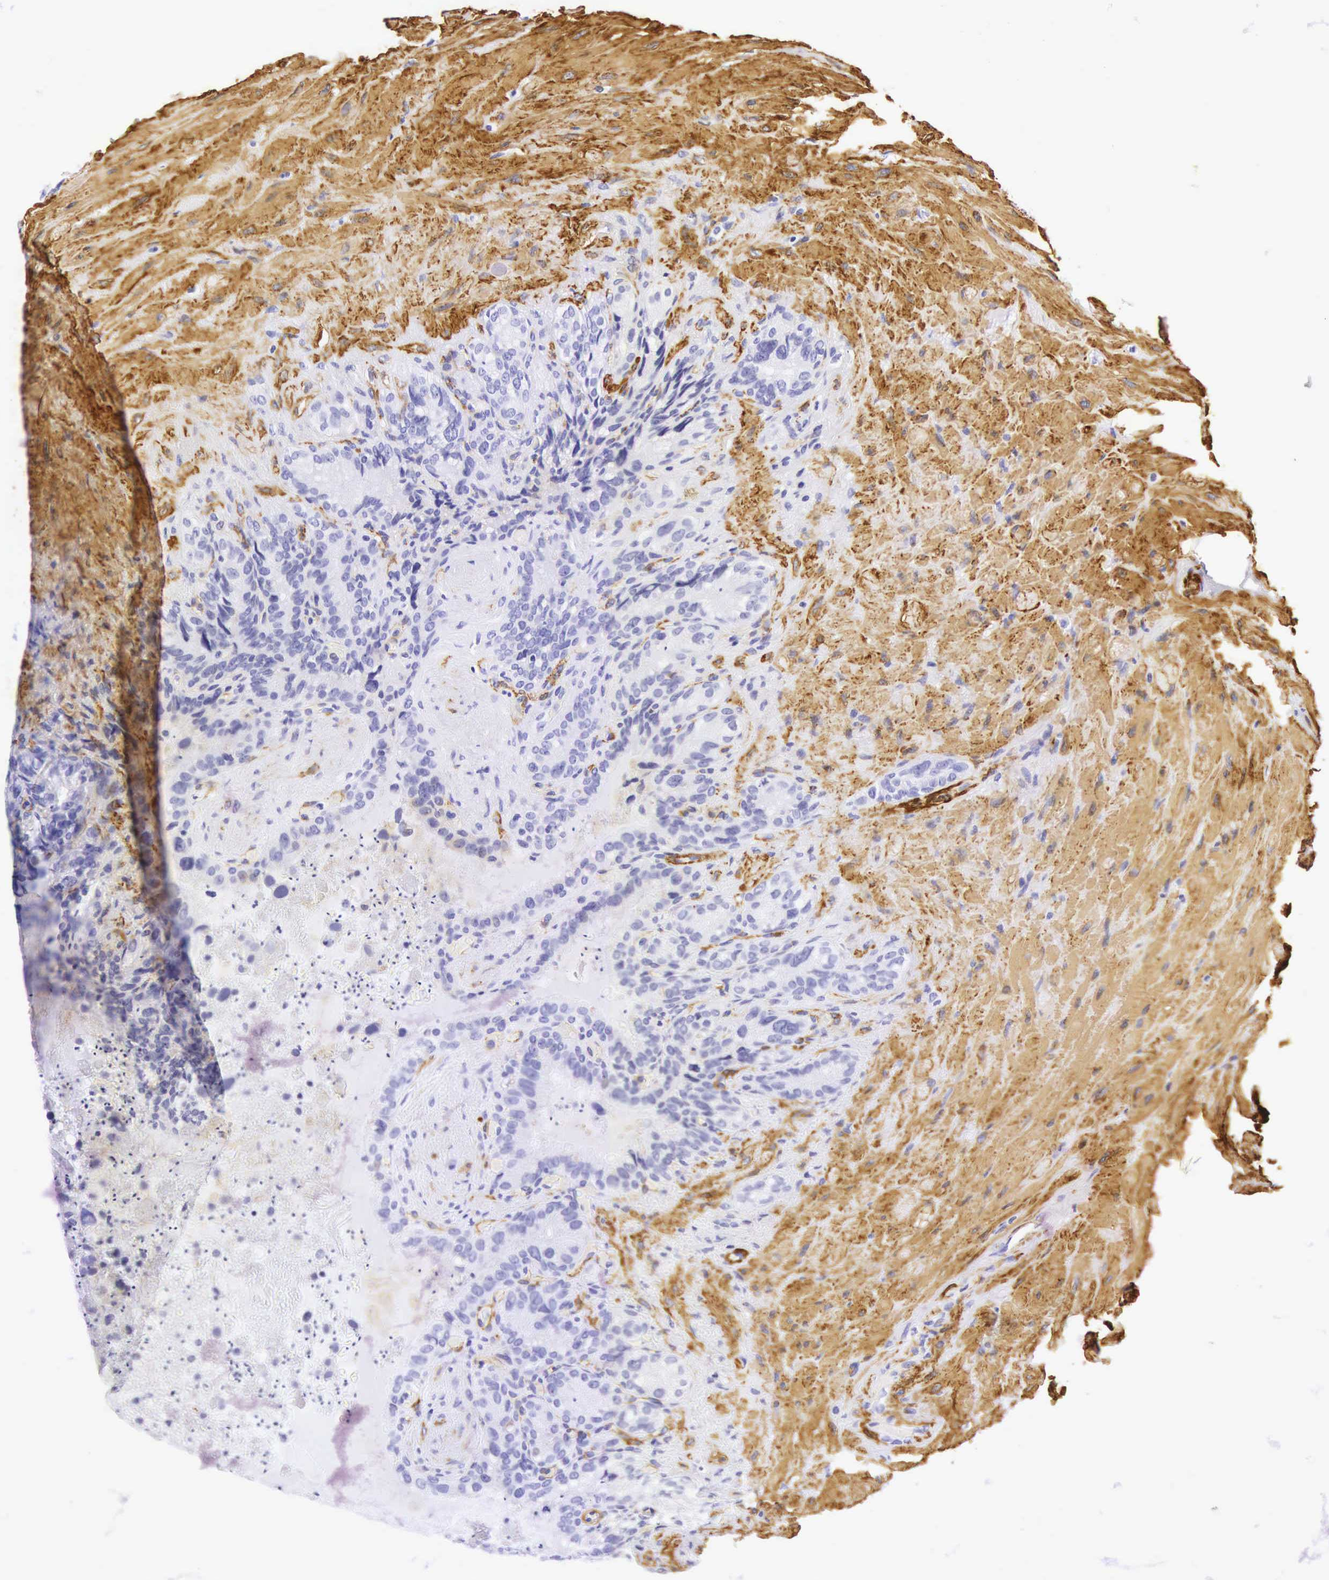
{"staining": {"intensity": "negative", "quantity": "none", "location": "none"}, "tissue": "seminal vesicle", "cell_type": "Glandular cells", "image_type": "normal", "snomed": [{"axis": "morphology", "description": "Normal tissue, NOS"}, {"axis": "topography", "description": "Seminal veicle"}], "caption": "There is no significant positivity in glandular cells of seminal vesicle. (Brightfield microscopy of DAB (3,3'-diaminobenzidine) immunohistochemistry (IHC) at high magnification).", "gene": "CALD1", "patient": {"sex": "male", "age": 63}}